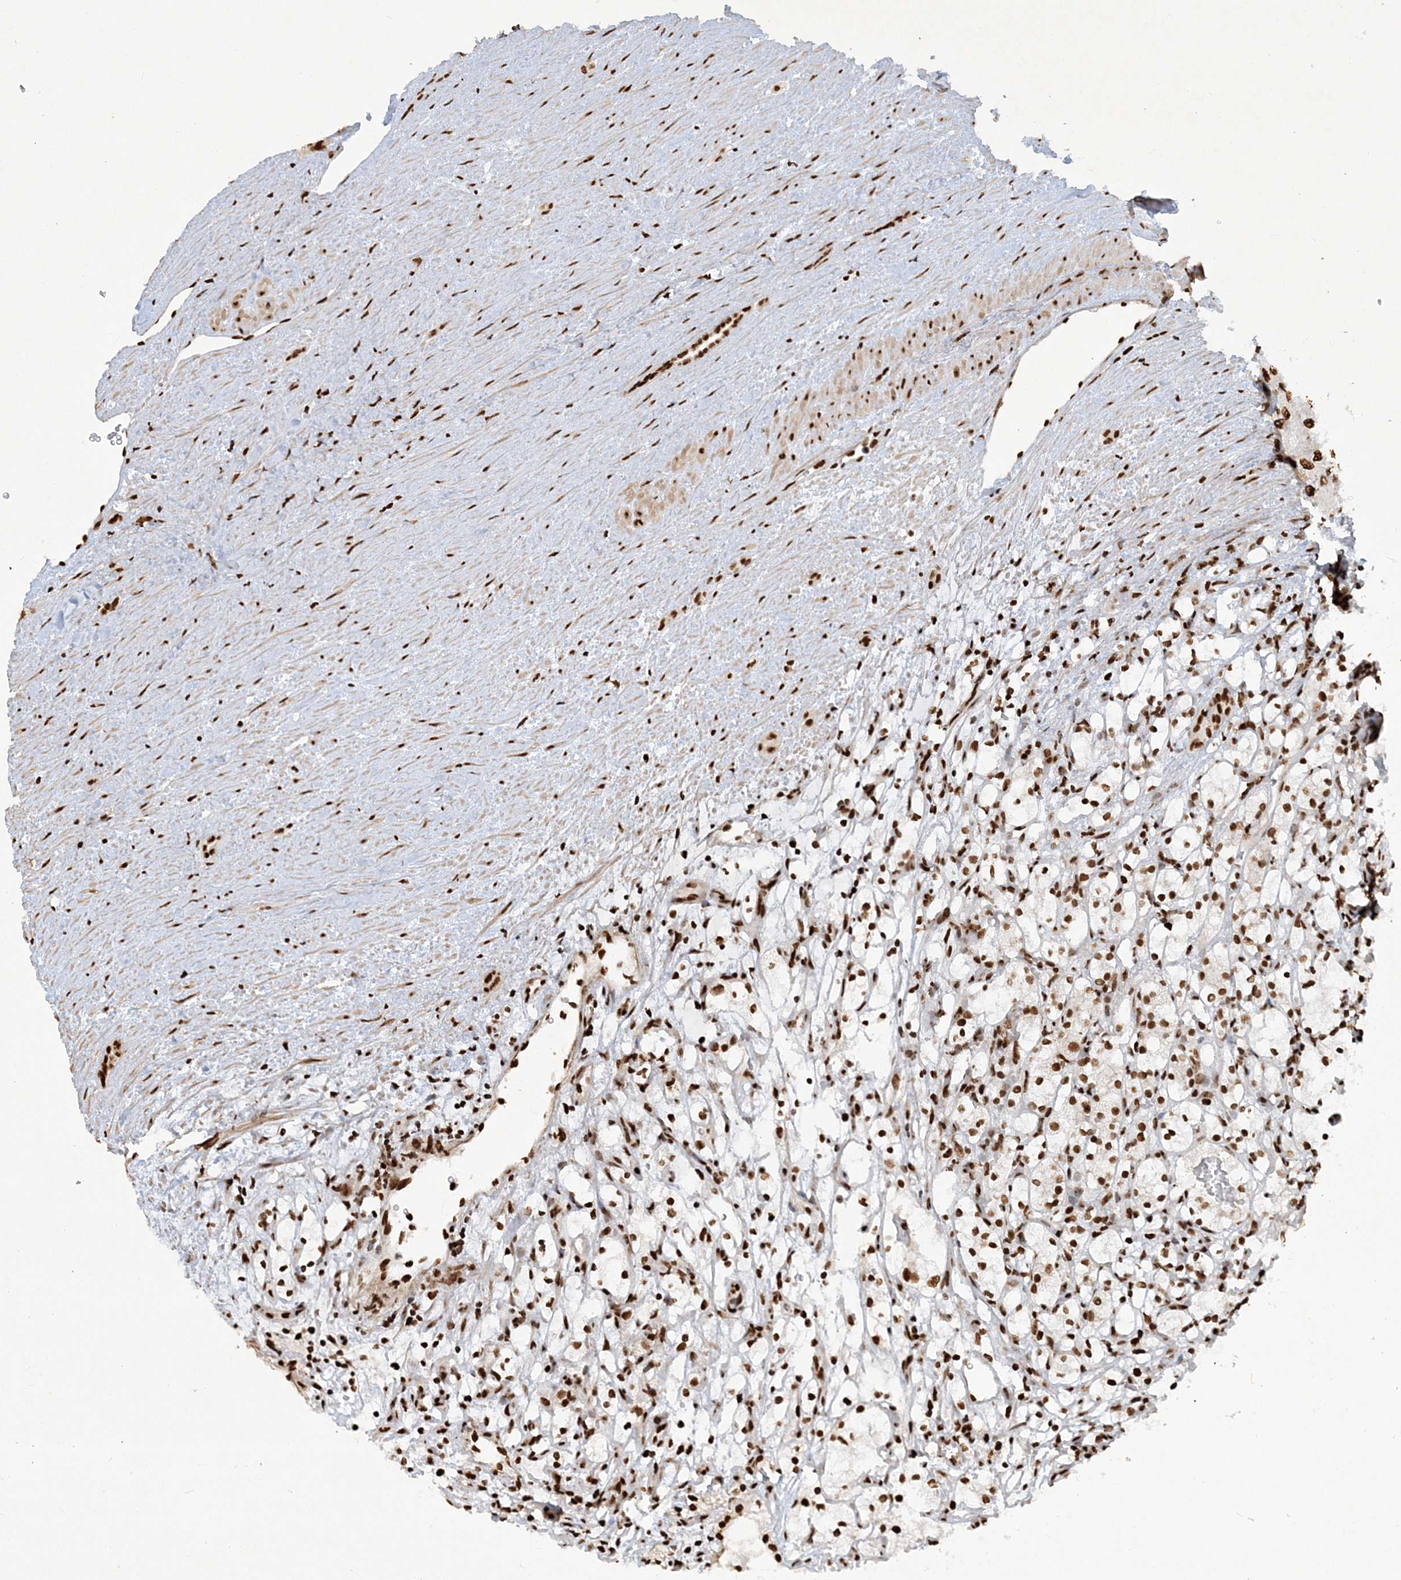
{"staining": {"intensity": "strong", "quantity": ">75%", "location": "nuclear"}, "tissue": "renal cancer", "cell_type": "Tumor cells", "image_type": "cancer", "snomed": [{"axis": "morphology", "description": "Adenocarcinoma, NOS"}, {"axis": "topography", "description": "Kidney"}], "caption": "Immunohistochemical staining of adenocarcinoma (renal) shows high levels of strong nuclear expression in about >75% of tumor cells.", "gene": "DELE1", "patient": {"sex": "female", "age": 69}}